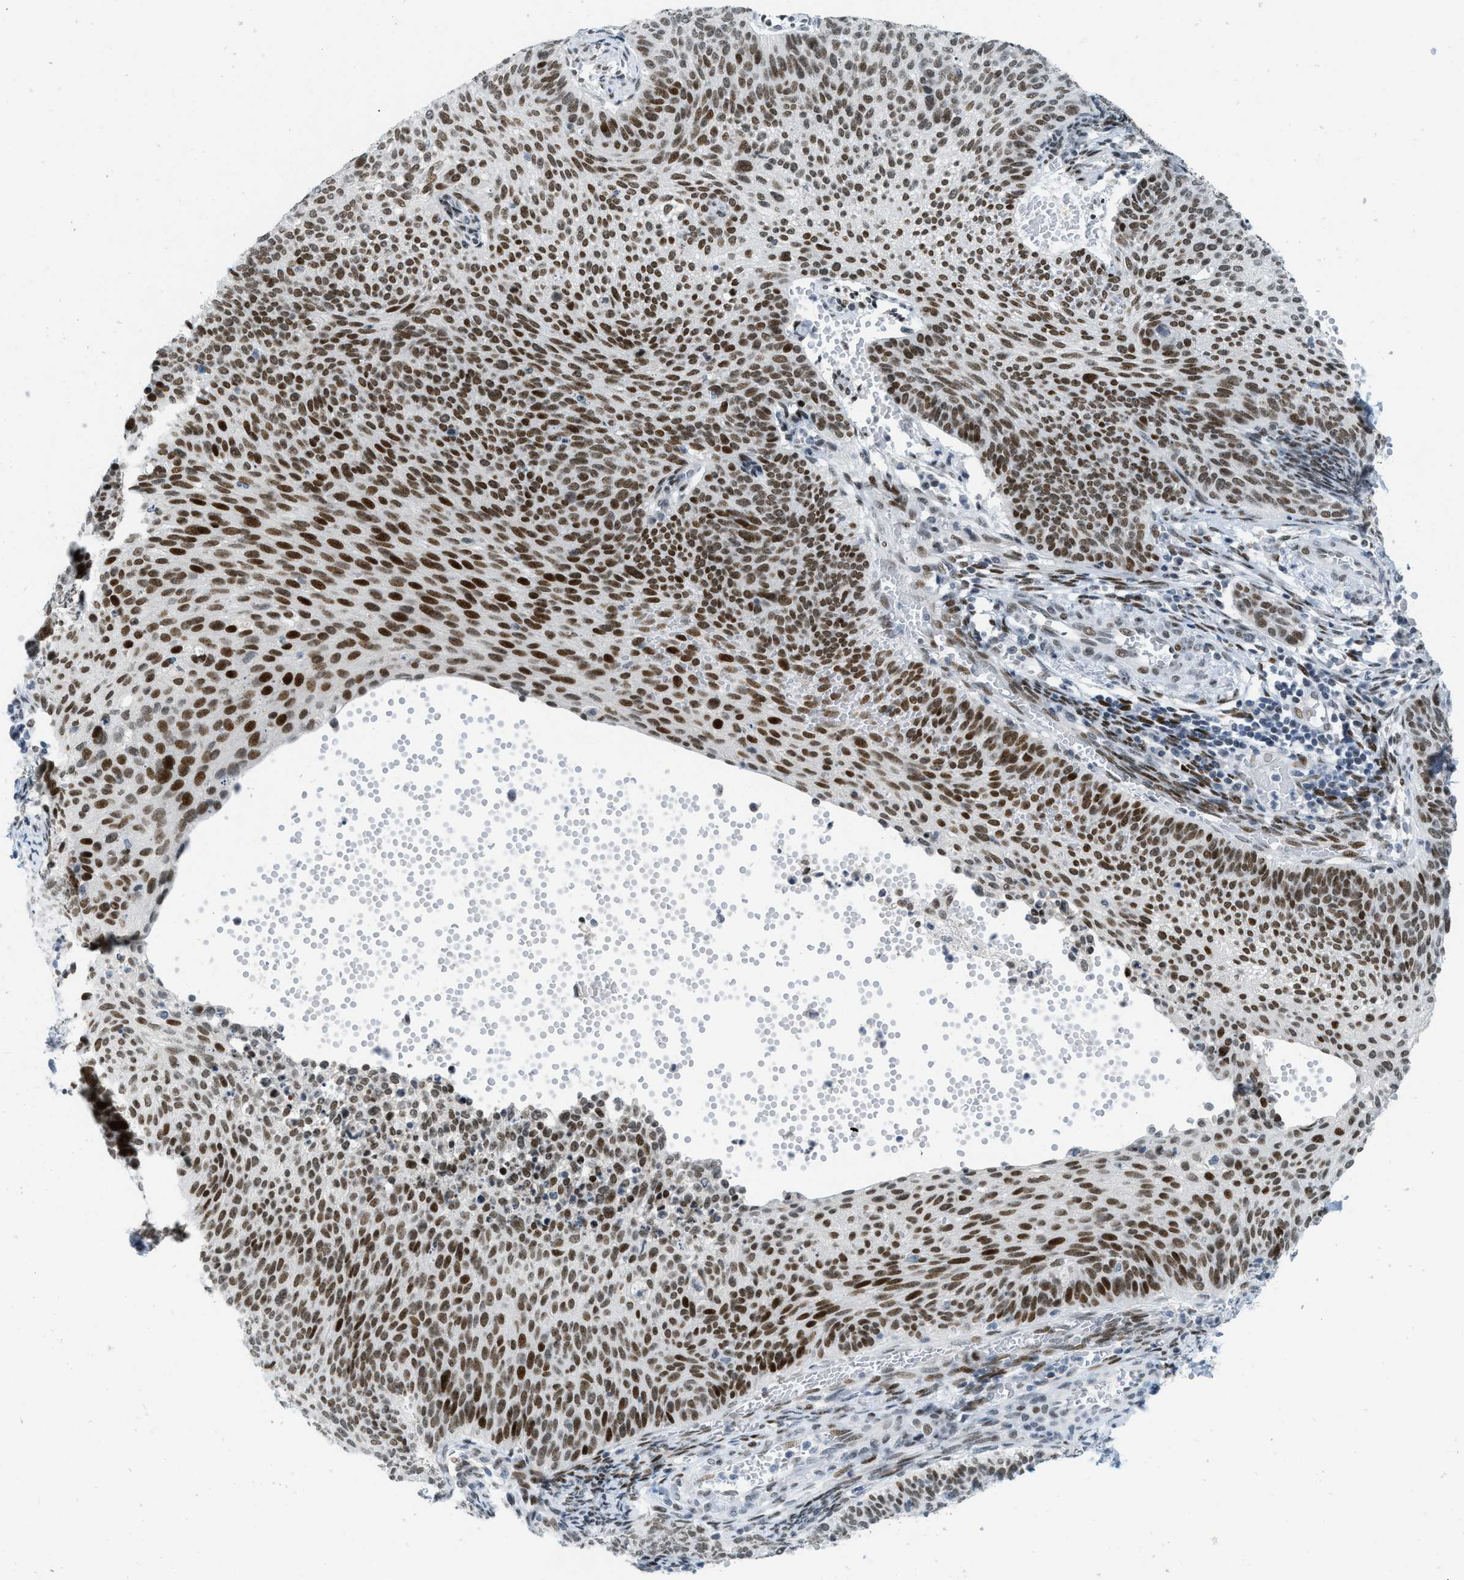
{"staining": {"intensity": "strong", "quantity": ">75%", "location": "nuclear"}, "tissue": "cervical cancer", "cell_type": "Tumor cells", "image_type": "cancer", "snomed": [{"axis": "morphology", "description": "Squamous cell carcinoma, NOS"}, {"axis": "topography", "description": "Cervix"}], "caption": "Immunohistochemistry staining of cervical squamous cell carcinoma, which exhibits high levels of strong nuclear positivity in approximately >75% of tumor cells indicating strong nuclear protein staining. The staining was performed using DAB (3,3'-diaminobenzidine) (brown) for protein detection and nuclei were counterstained in hematoxylin (blue).", "gene": "PBX1", "patient": {"sex": "female", "age": 70}}